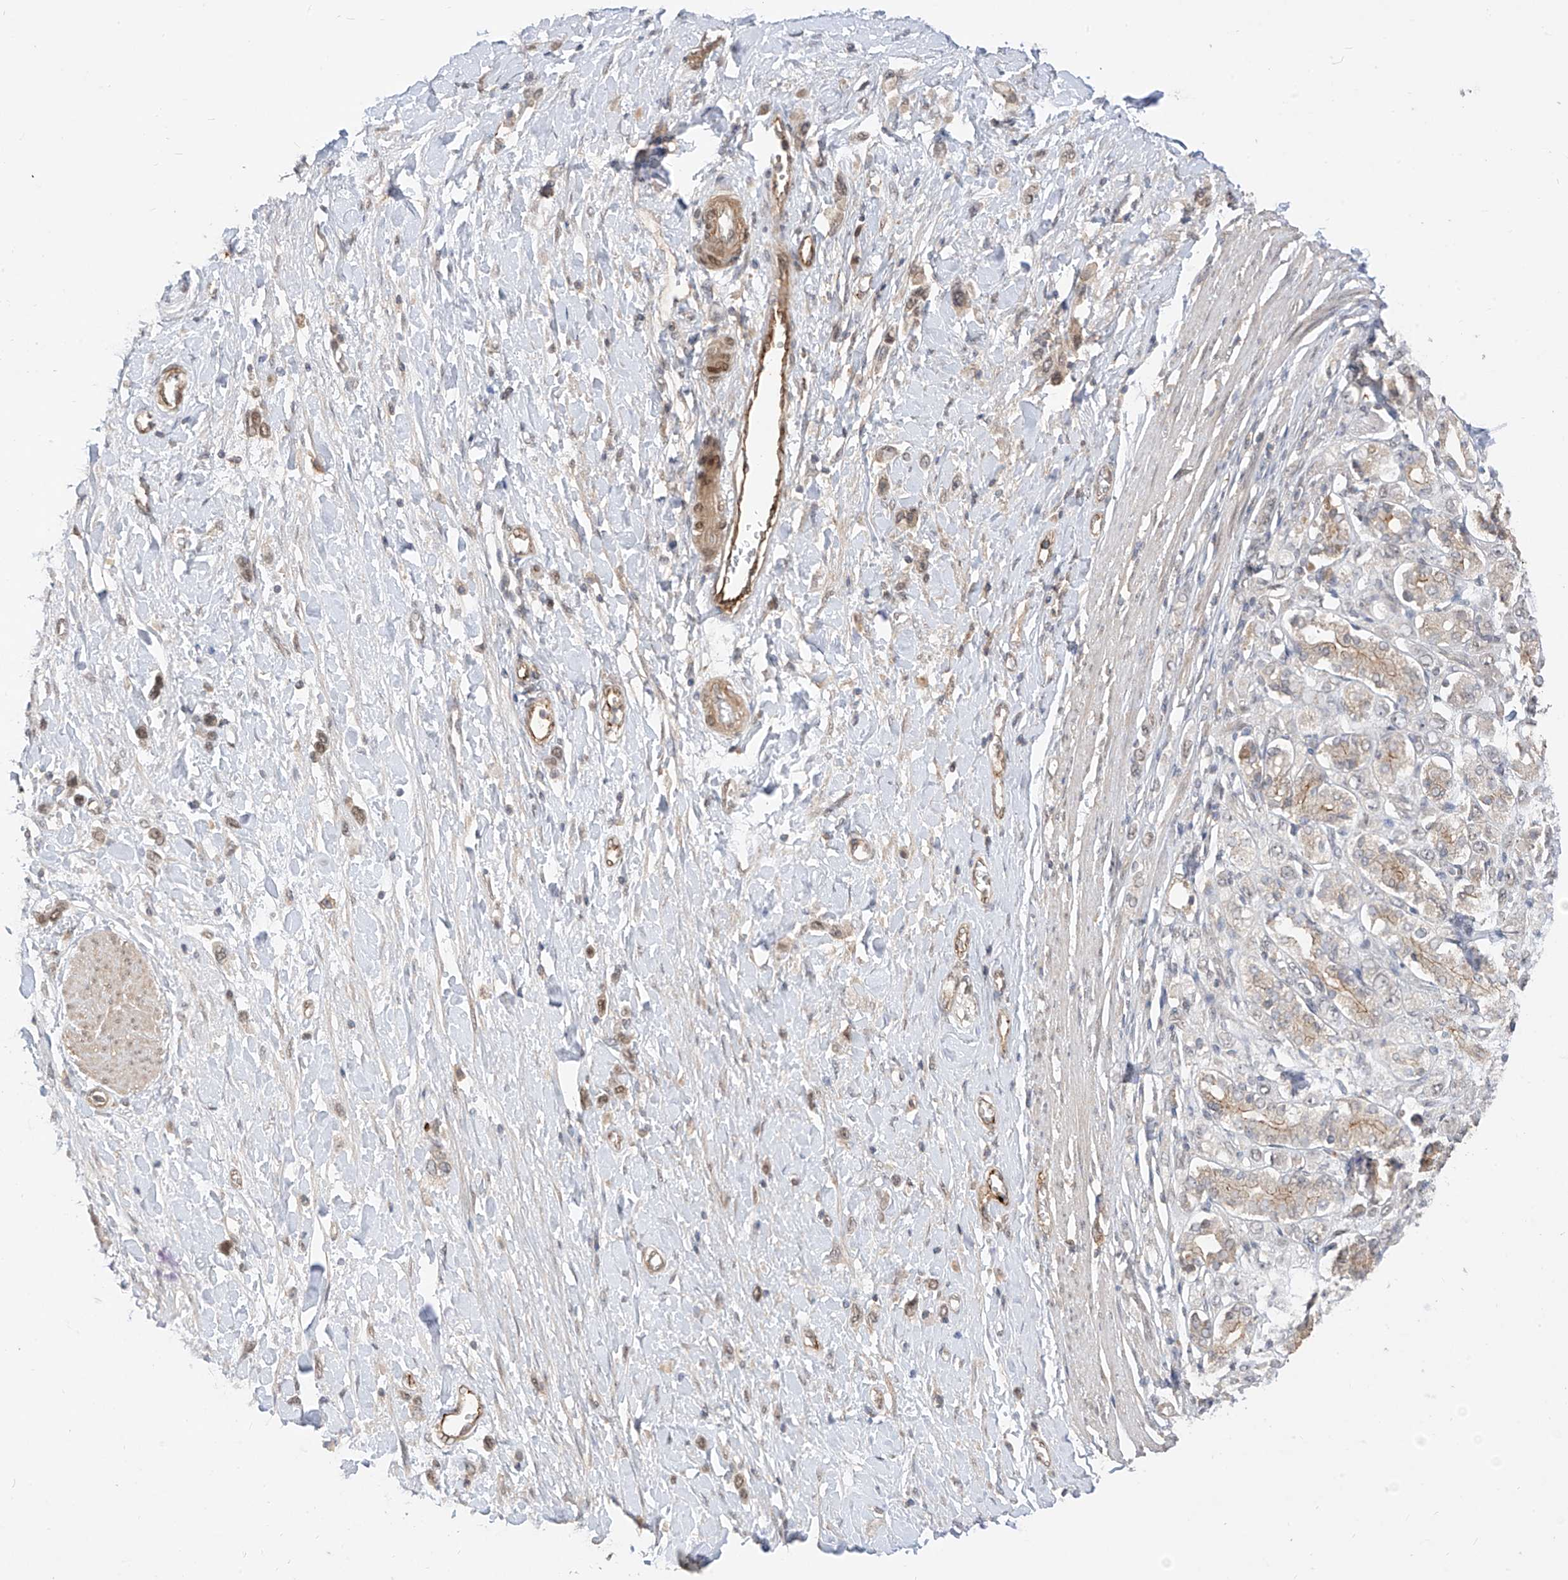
{"staining": {"intensity": "weak", "quantity": "<25%", "location": "cytoplasmic/membranous"}, "tissue": "stomach cancer", "cell_type": "Tumor cells", "image_type": "cancer", "snomed": [{"axis": "morphology", "description": "Adenocarcinoma, NOS"}, {"axis": "topography", "description": "Stomach"}], "caption": "There is no significant staining in tumor cells of stomach adenocarcinoma.", "gene": "MRTFA", "patient": {"sex": "female", "age": 65}}